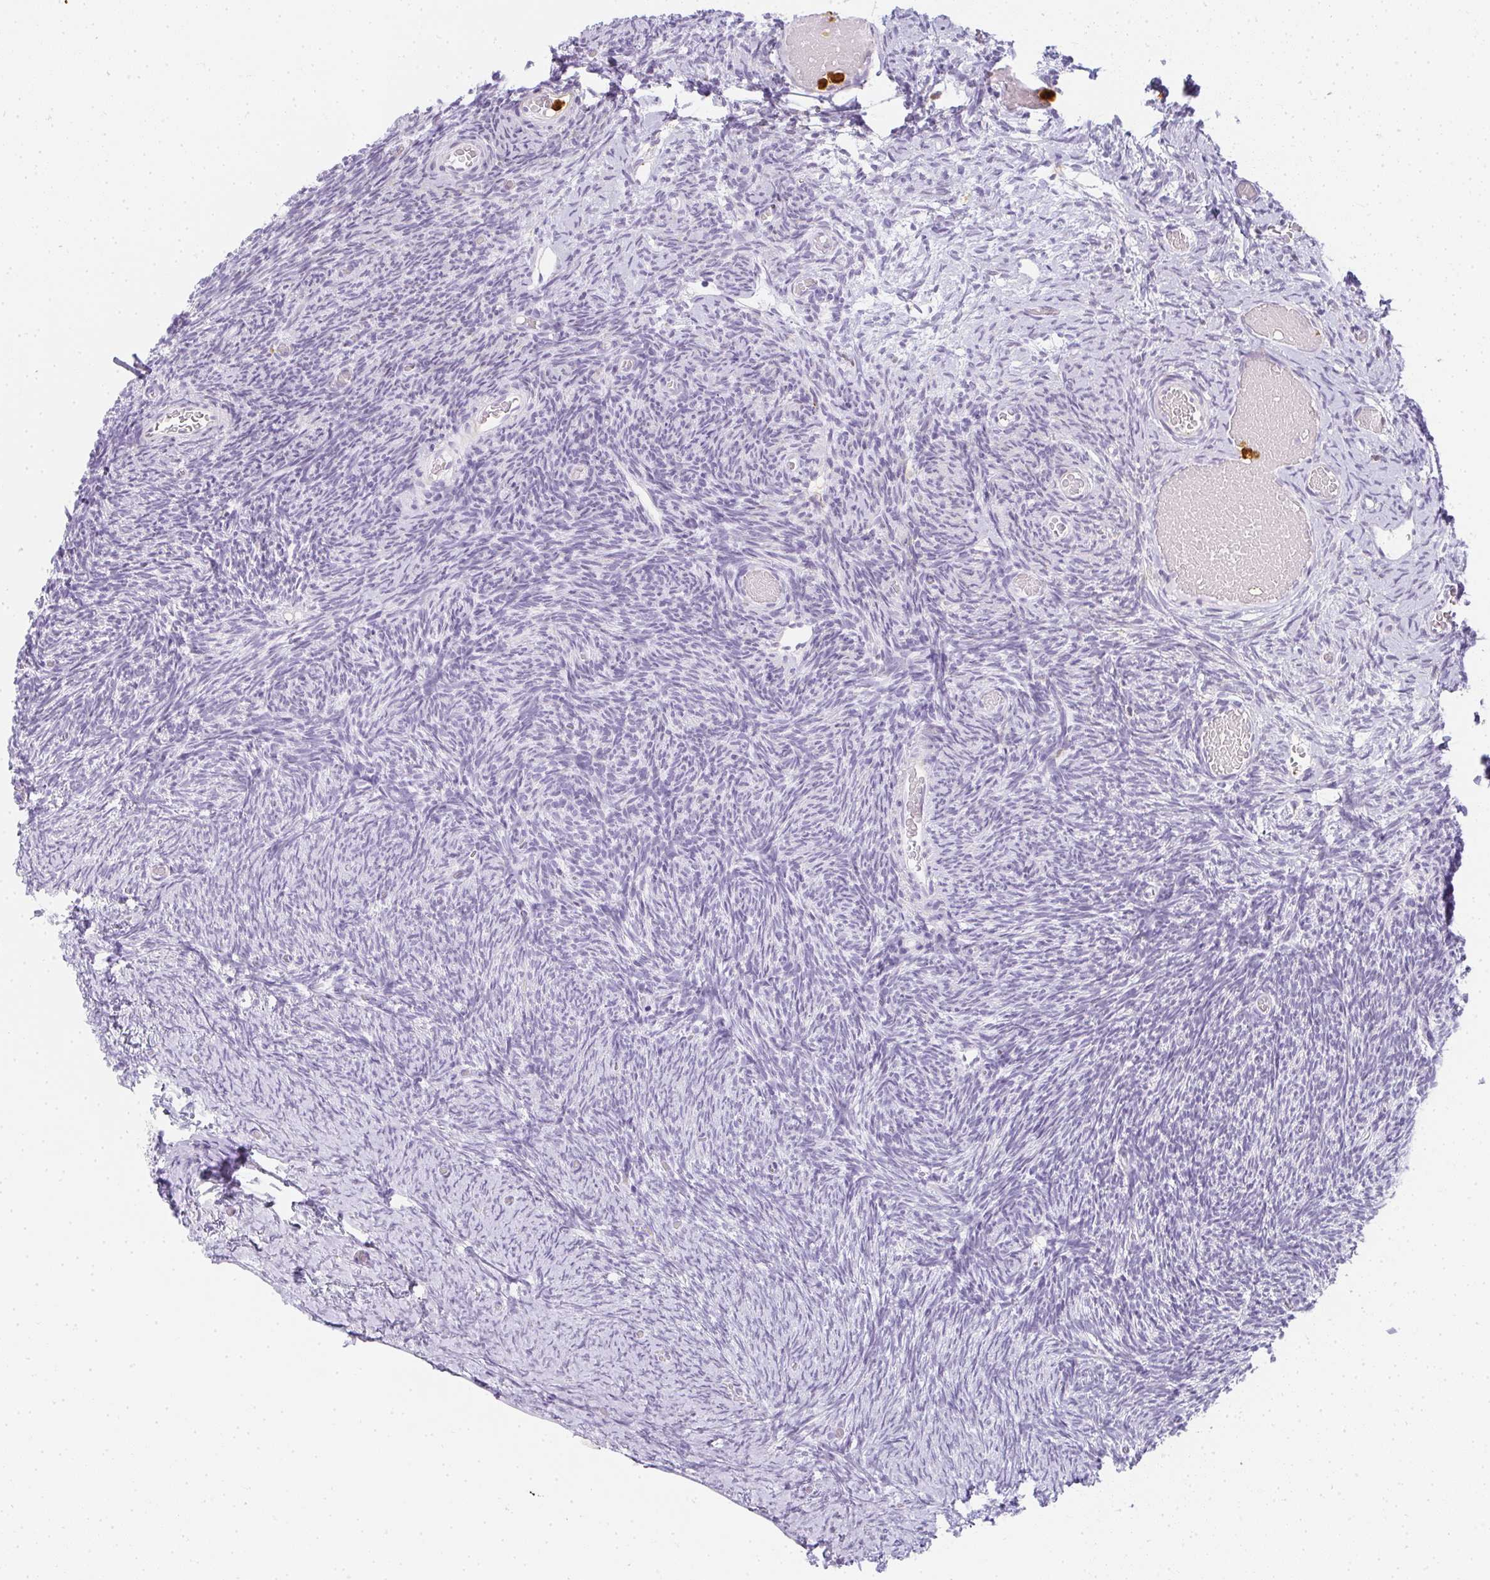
{"staining": {"intensity": "negative", "quantity": "none", "location": "none"}, "tissue": "ovary", "cell_type": "Follicle cells", "image_type": "normal", "snomed": [{"axis": "morphology", "description": "Normal tissue, NOS"}, {"axis": "topography", "description": "Ovary"}], "caption": "Immunohistochemistry micrograph of unremarkable ovary stained for a protein (brown), which shows no positivity in follicle cells. (DAB immunohistochemistry (IHC) visualized using brightfield microscopy, high magnification).", "gene": "HK3", "patient": {"sex": "female", "age": 39}}